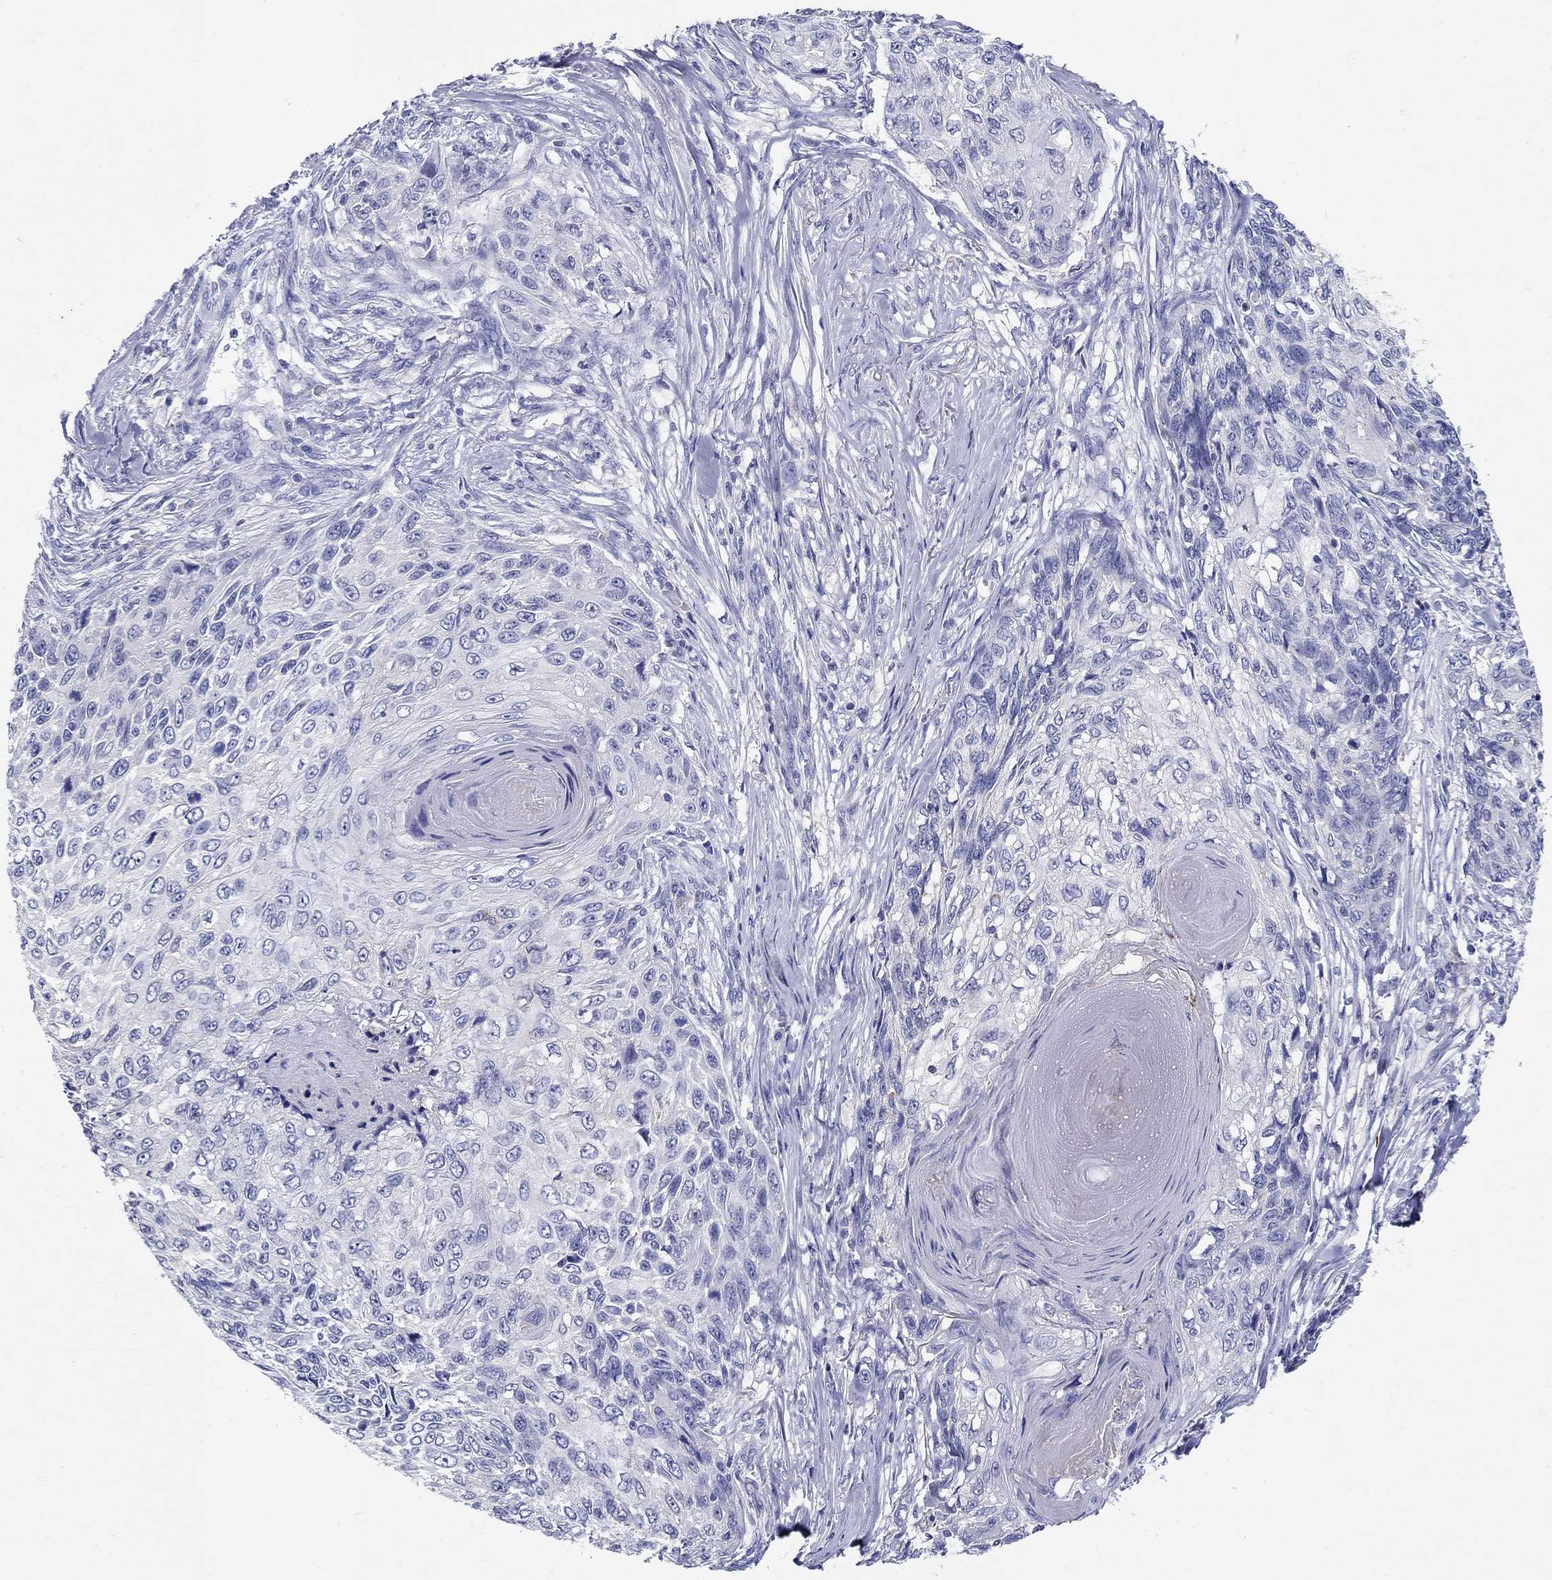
{"staining": {"intensity": "negative", "quantity": "none", "location": "none"}, "tissue": "skin cancer", "cell_type": "Tumor cells", "image_type": "cancer", "snomed": [{"axis": "morphology", "description": "Squamous cell carcinoma, NOS"}, {"axis": "topography", "description": "Skin"}], "caption": "Immunohistochemical staining of squamous cell carcinoma (skin) reveals no significant expression in tumor cells. Brightfield microscopy of immunohistochemistry stained with DAB (3,3'-diaminobenzidine) (brown) and hematoxylin (blue), captured at high magnification.", "gene": "CRYGD", "patient": {"sex": "male", "age": 92}}